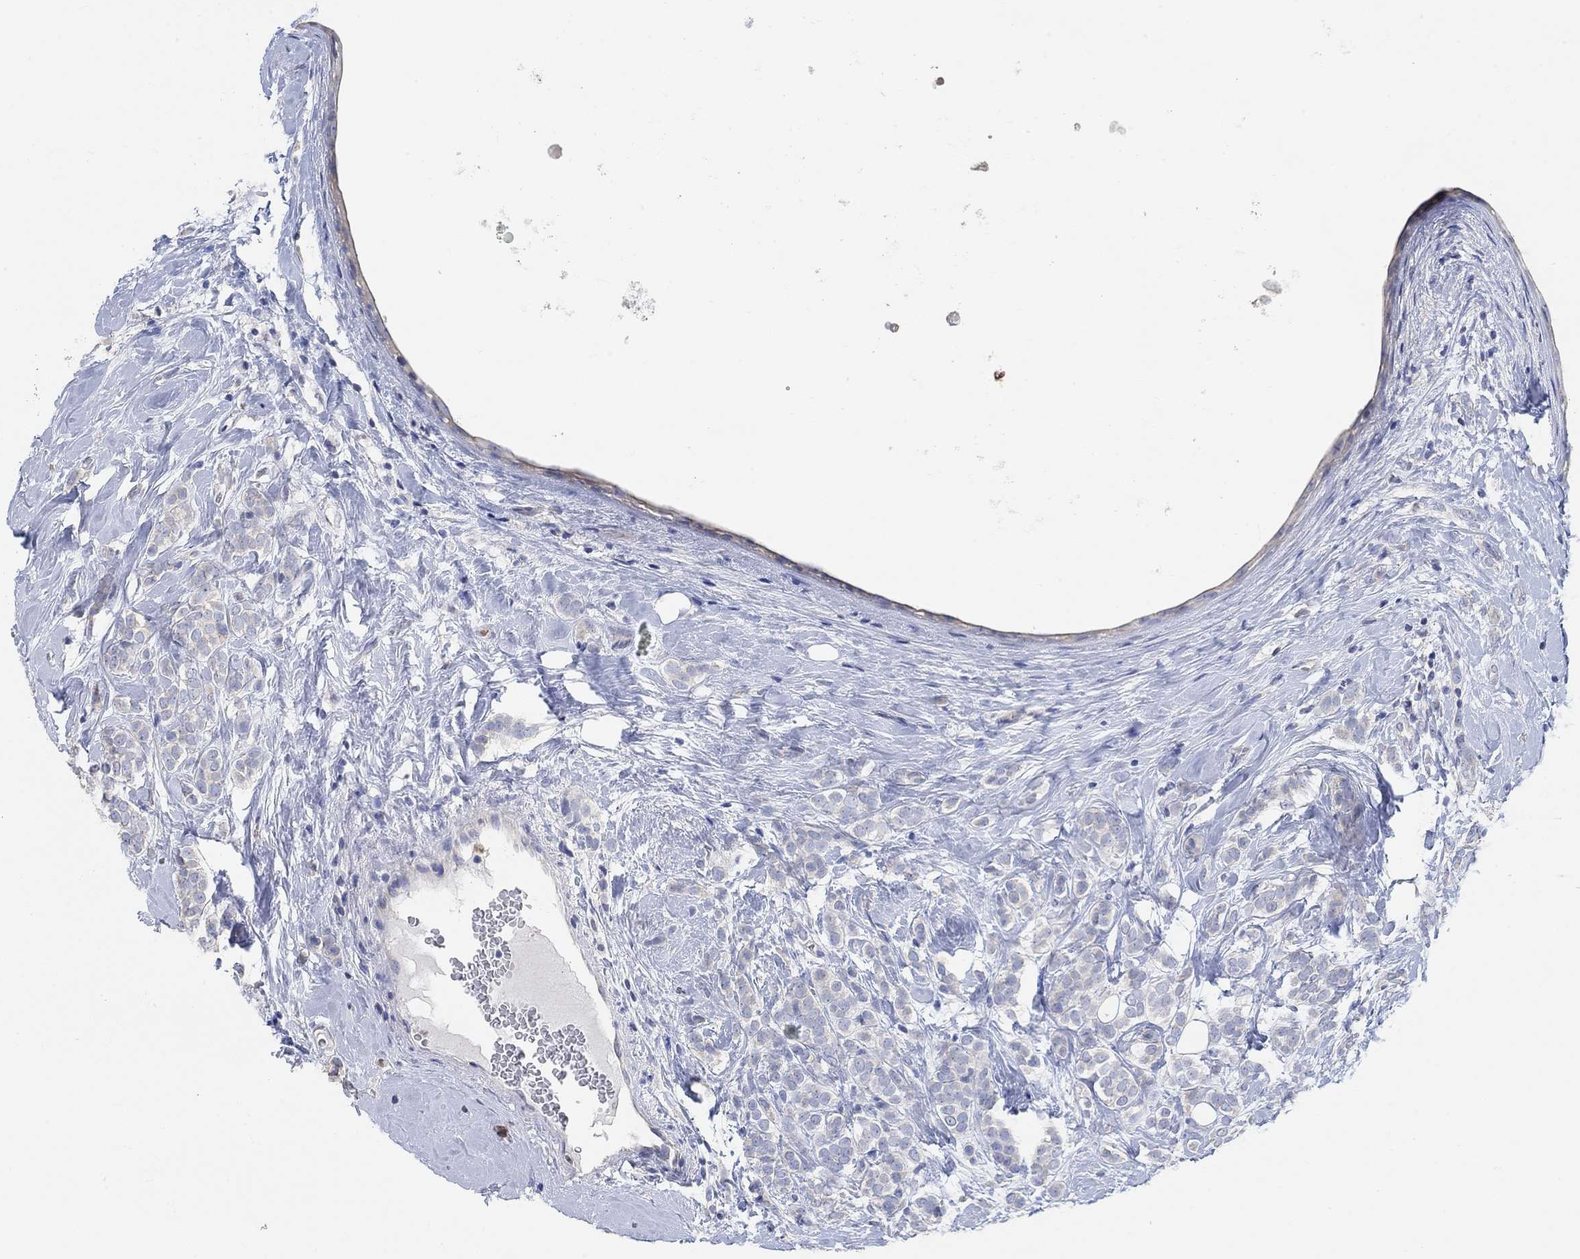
{"staining": {"intensity": "weak", "quantity": "<25%", "location": "cytoplasmic/membranous"}, "tissue": "breast cancer", "cell_type": "Tumor cells", "image_type": "cancer", "snomed": [{"axis": "morphology", "description": "Lobular carcinoma"}, {"axis": "topography", "description": "Breast"}], "caption": "Immunohistochemical staining of human breast cancer (lobular carcinoma) shows no significant staining in tumor cells.", "gene": "NLRP14", "patient": {"sex": "female", "age": 49}}